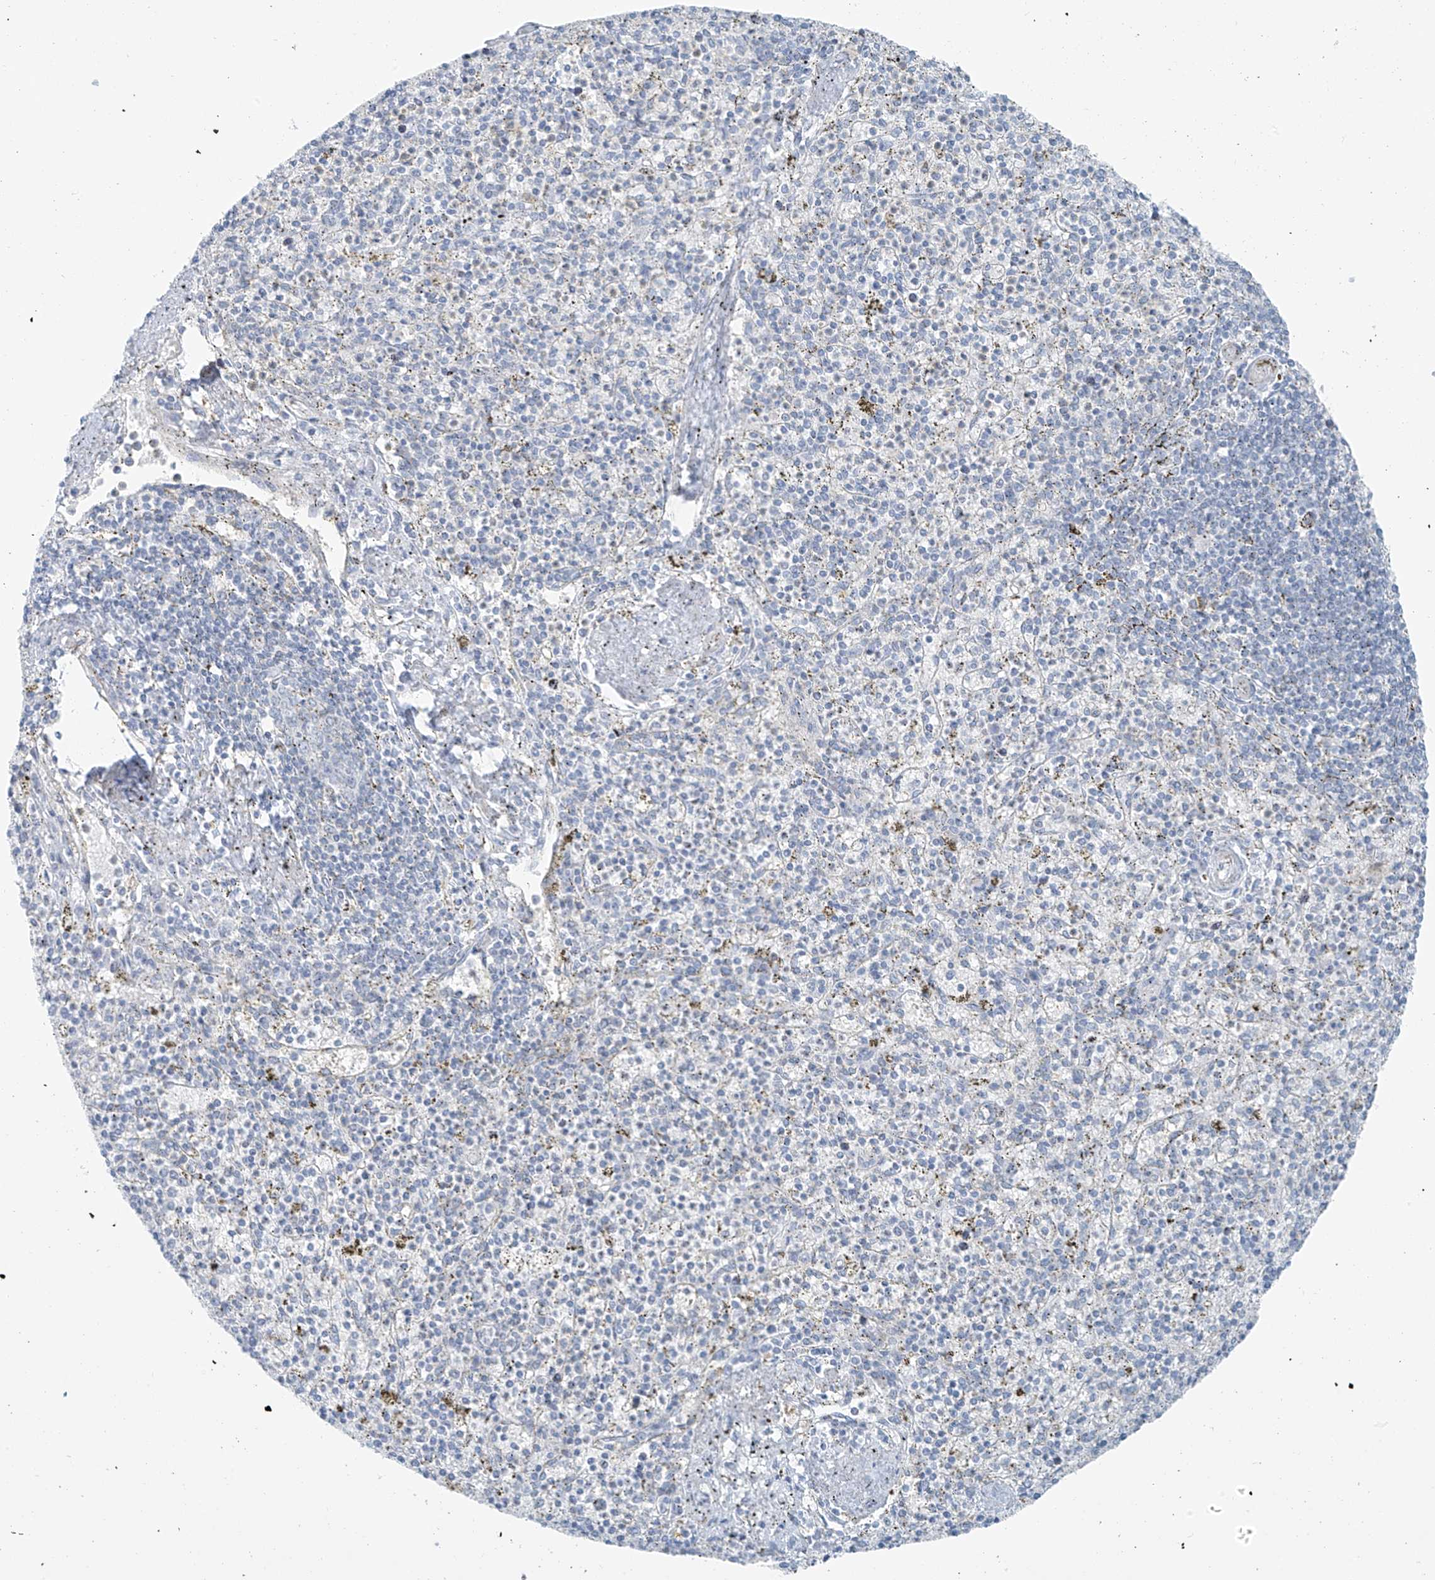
{"staining": {"intensity": "negative", "quantity": "none", "location": "none"}, "tissue": "spleen", "cell_type": "Cells in red pulp", "image_type": "normal", "snomed": [{"axis": "morphology", "description": "Normal tissue, NOS"}, {"axis": "topography", "description": "Spleen"}], "caption": "The histopathology image demonstrates no staining of cells in red pulp in unremarkable spleen. (DAB IHC visualized using brightfield microscopy, high magnification).", "gene": "SLC25A43", "patient": {"sex": "male", "age": 72}}